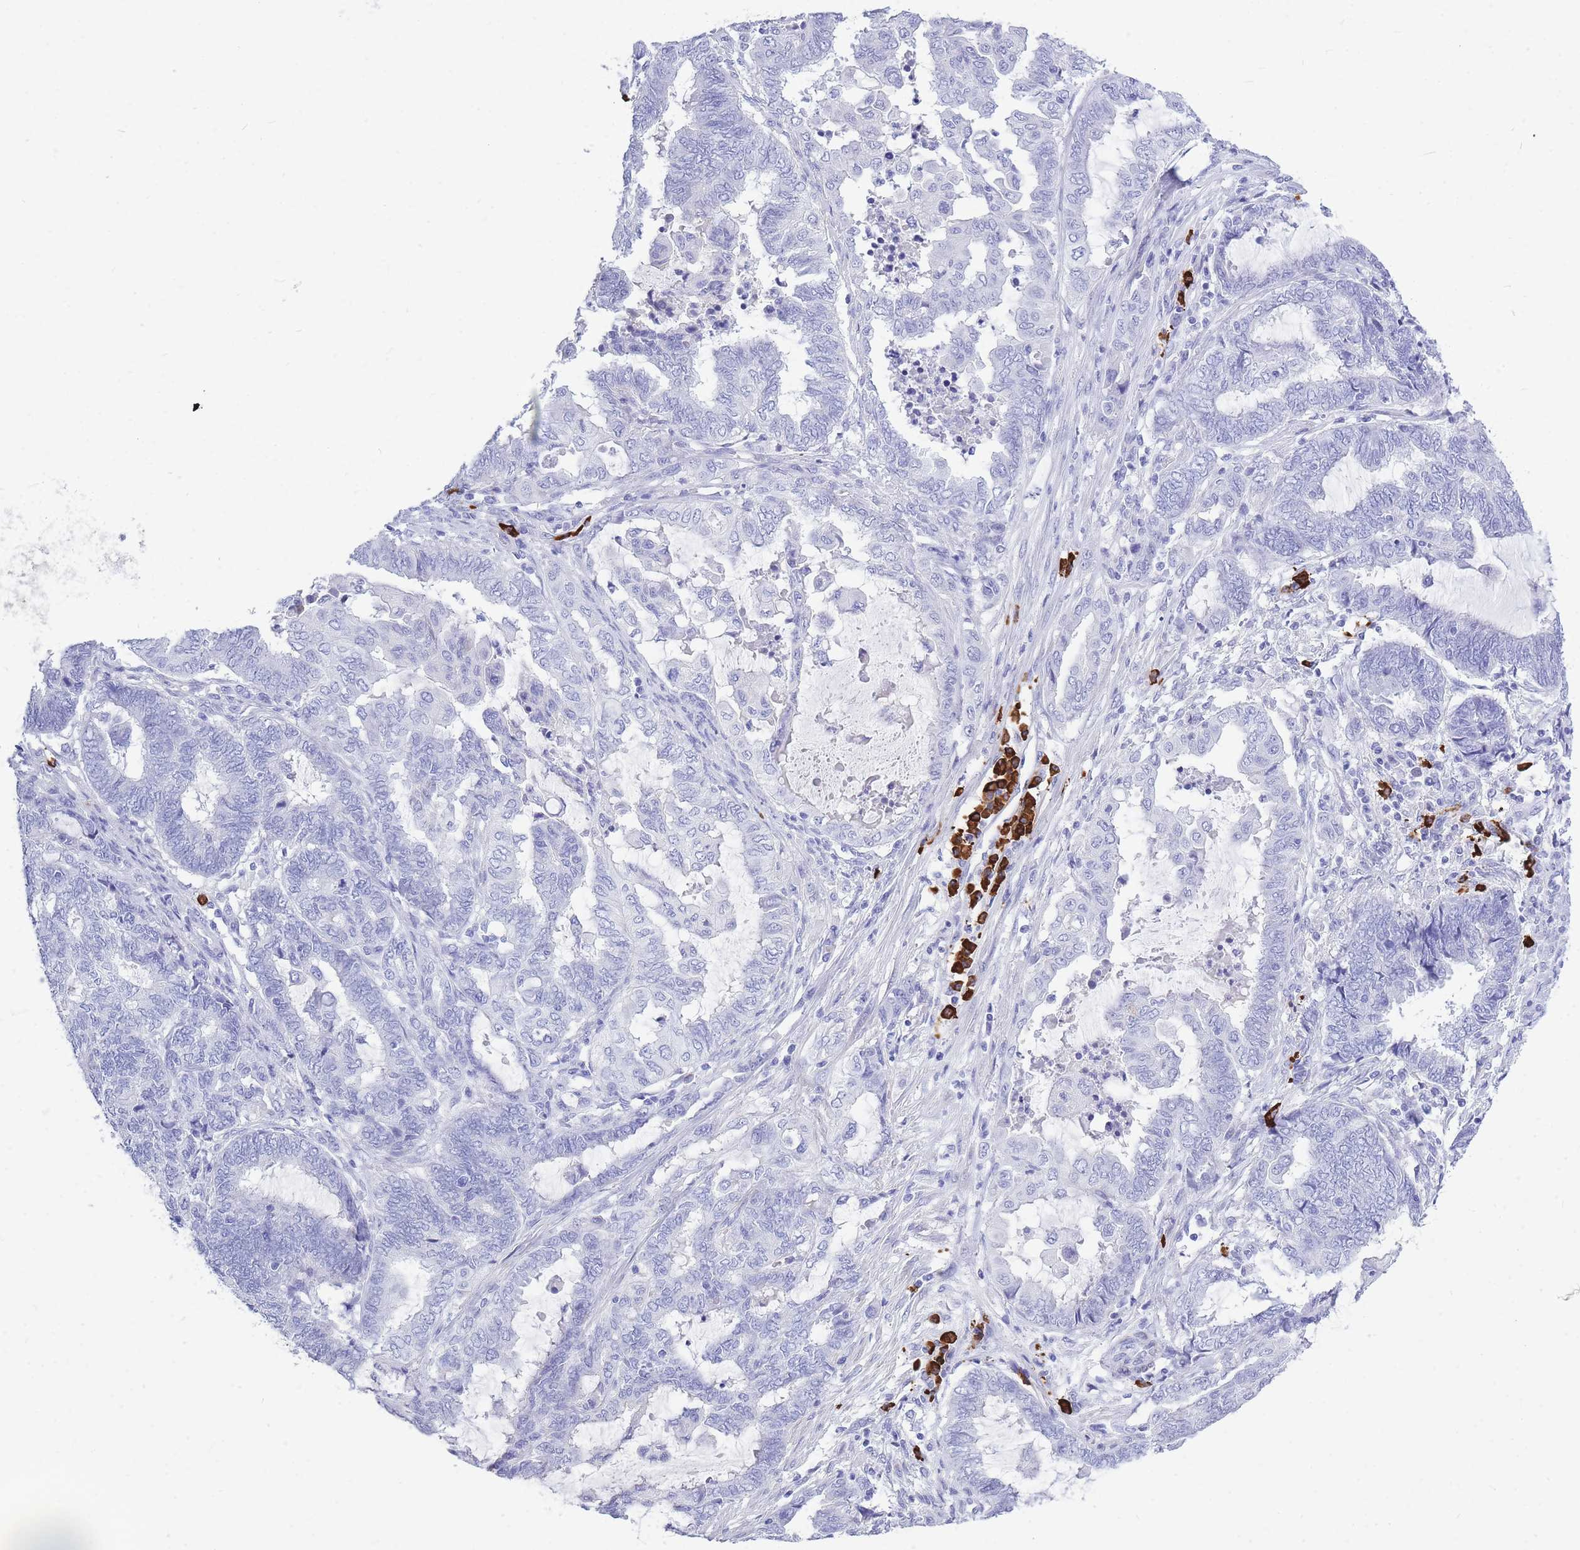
{"staining": {"intensity": "negative", "quantity": "none", "location": "none"}, "tissue": "endometrial cancer", "cell_type": "Tumor cells", "image_type": "cancer", "snomed": [{"axis": "morphology", "description": "Adenocarcinoma, NOS"}, {"axis": "topography", "description": "Uterus"}, {"axis": "topography", "description": "Endometrium"}], "caption": "High magnification brightfield microscopy of endometrial cancer stained with DAB (brown) and counterstained with hematoxylin (blue): tumor cells show no significant positivity.", "gene": "ZFP62", "patient": {"sex": "female", "age": 70}}